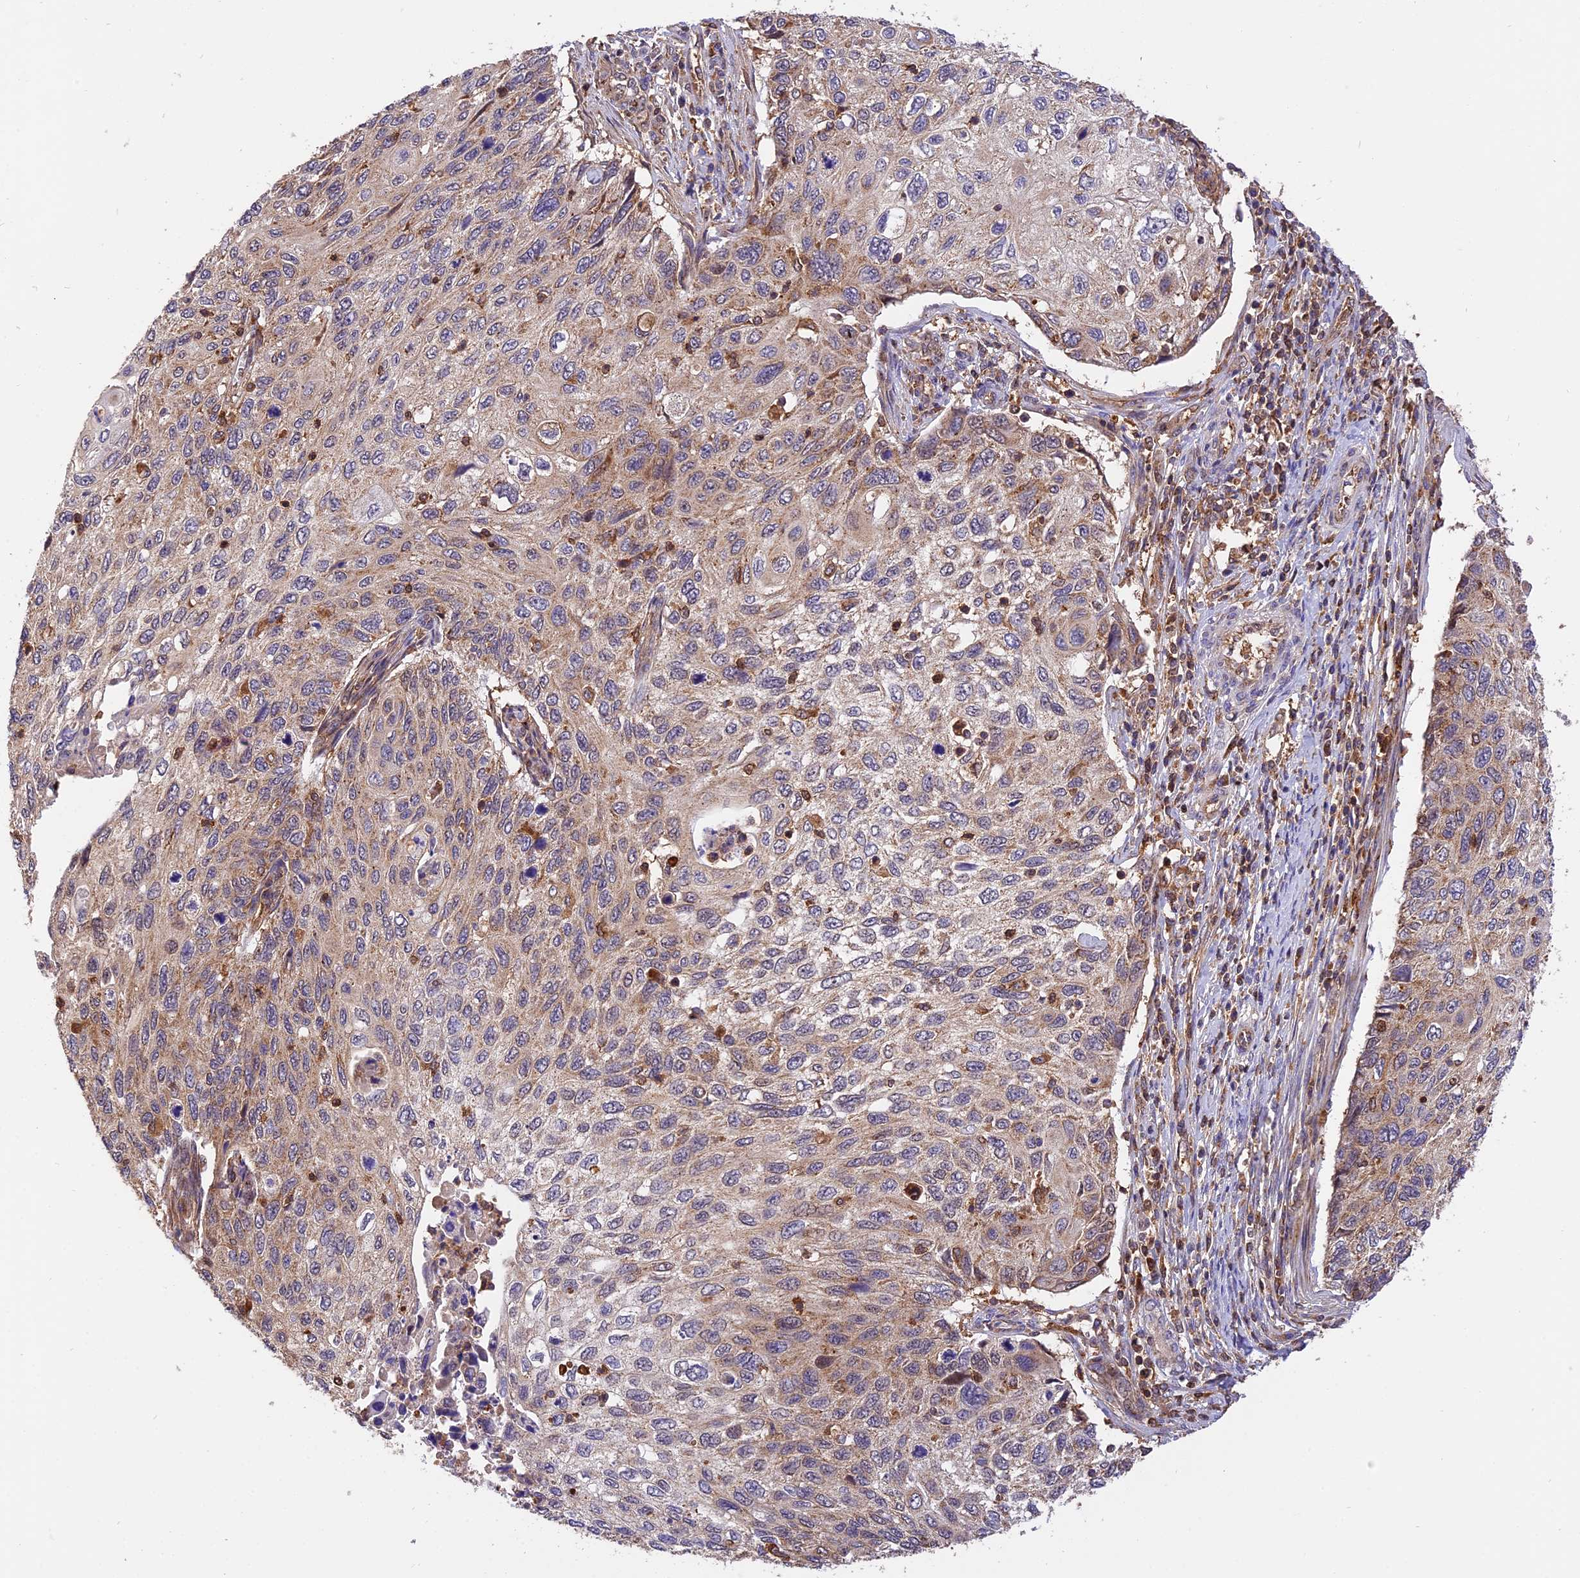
{"staining": {"intensity": "weak", "quantity": "25%-75%", "location": "cytoplasmic/membranous"}, "tissue": "cervical cancer", "cell_type": "Tumor cells", "image_type": "cancer", "snomed": [{"axis": "morphology", "description": "Squamous cell carcinoma, NOS"}, {"axis": "topography", "description": "Cervix"}], "caption": "This is an image of immunohistochemistry (IHC) staining of cervical cancer, which shows weak staining in the cytoplasmic/membranous of tumor cells.", "gene": "PEX3", "patient": {"sex": "female", "age": 70}}